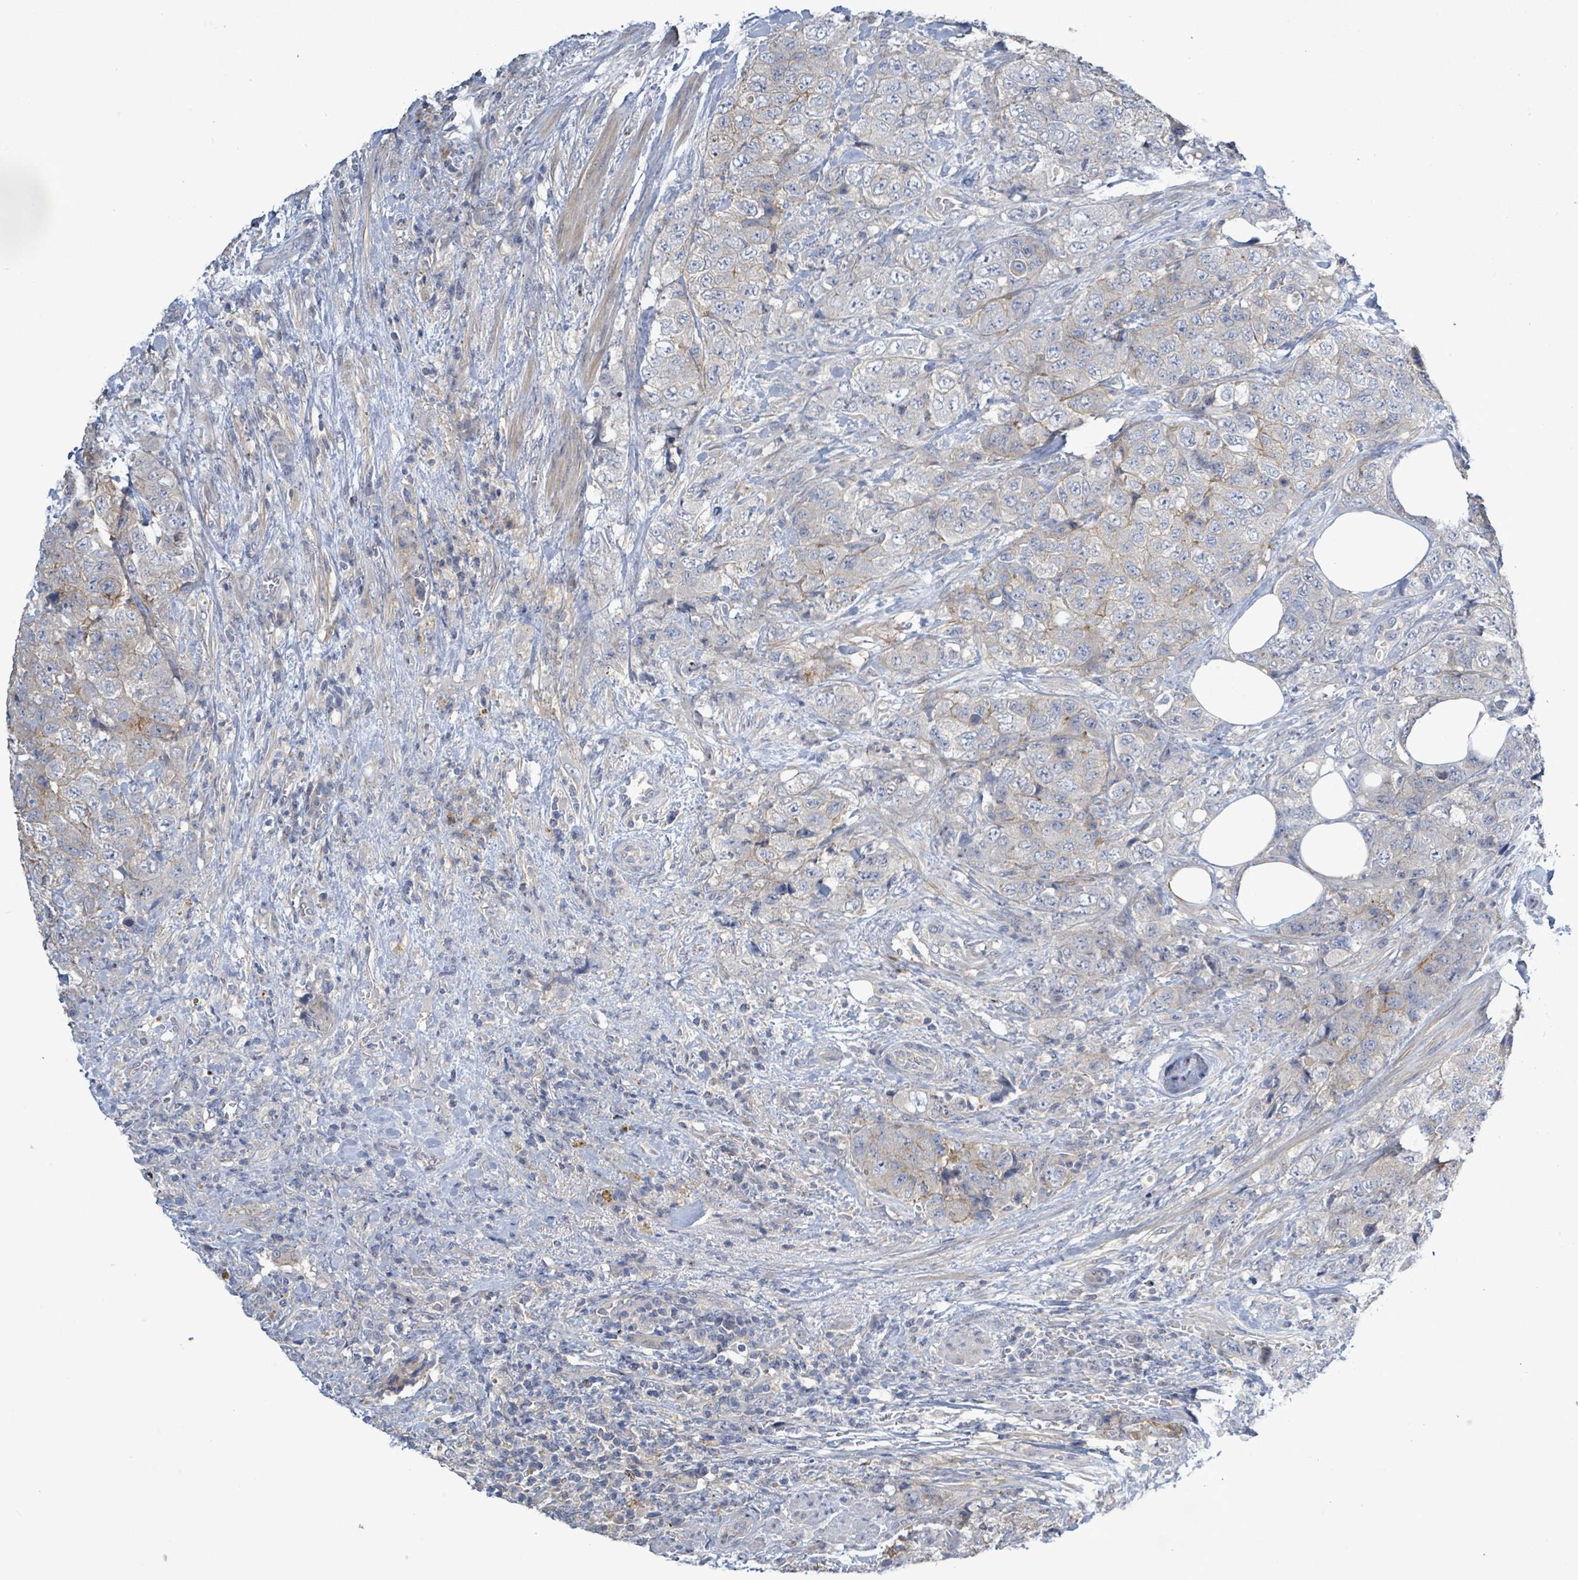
{"staining": {"intensity": "weak", "quantity": "<25%", "location": "cytoplasmic/membranous,nuclear"}, "tissue": "urothelial cancer", "cell_type": "Tumor cells", "image_type": "cancer", "snomed": [{"axis": "morphology", "description": "Urothelial carcinoma, High grade"}, {"axis": "topography", "description": "Urinary bladder"}], "caption": "This is a micrograph of immunohistochemistry (IHC) staining of high-grade urothelial carcinoma, which shows no positivity in tumor cells.", "gene": "KRAS", "patient": {"sex": "female", "age": 78}}